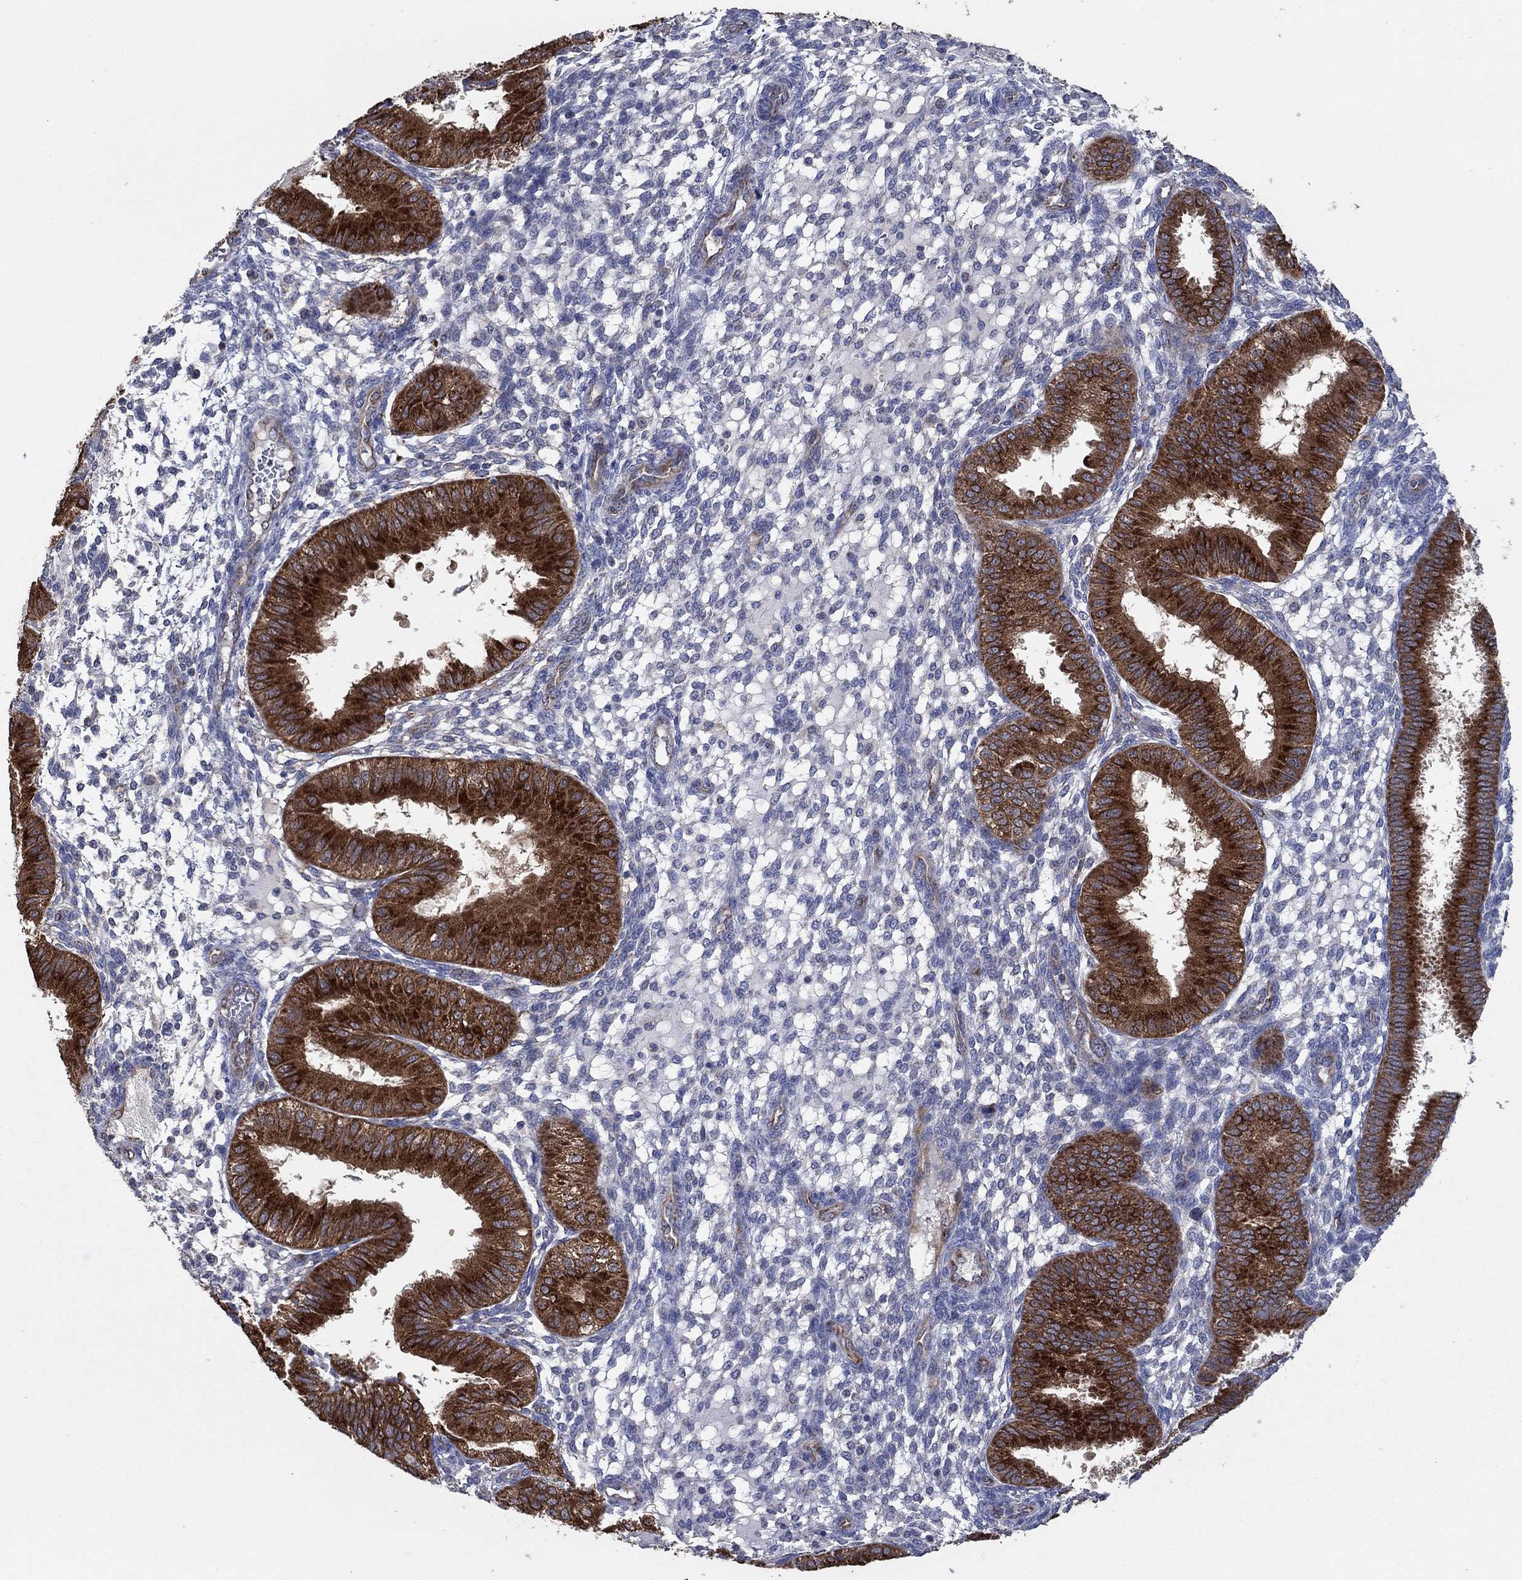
{"staining": {"intensity": "negative", "quantity": "none", "location": "none"}, "tissue": "endometrium", "cell_type": "Cells in endometrial stroma", "image_type": "normal", "snomed": [{"axis": "morphology", "description": "Normal tissue, NOS"}, {"axis": "topography", "description": "Endometrium"}], "caption": "IHC of unremarkable endometrium shows no expression in cells in endometrial stroma. Nuclei are stained in blue.", "gene": "HID1", "patient": {"sex": "female", "age": 43}}